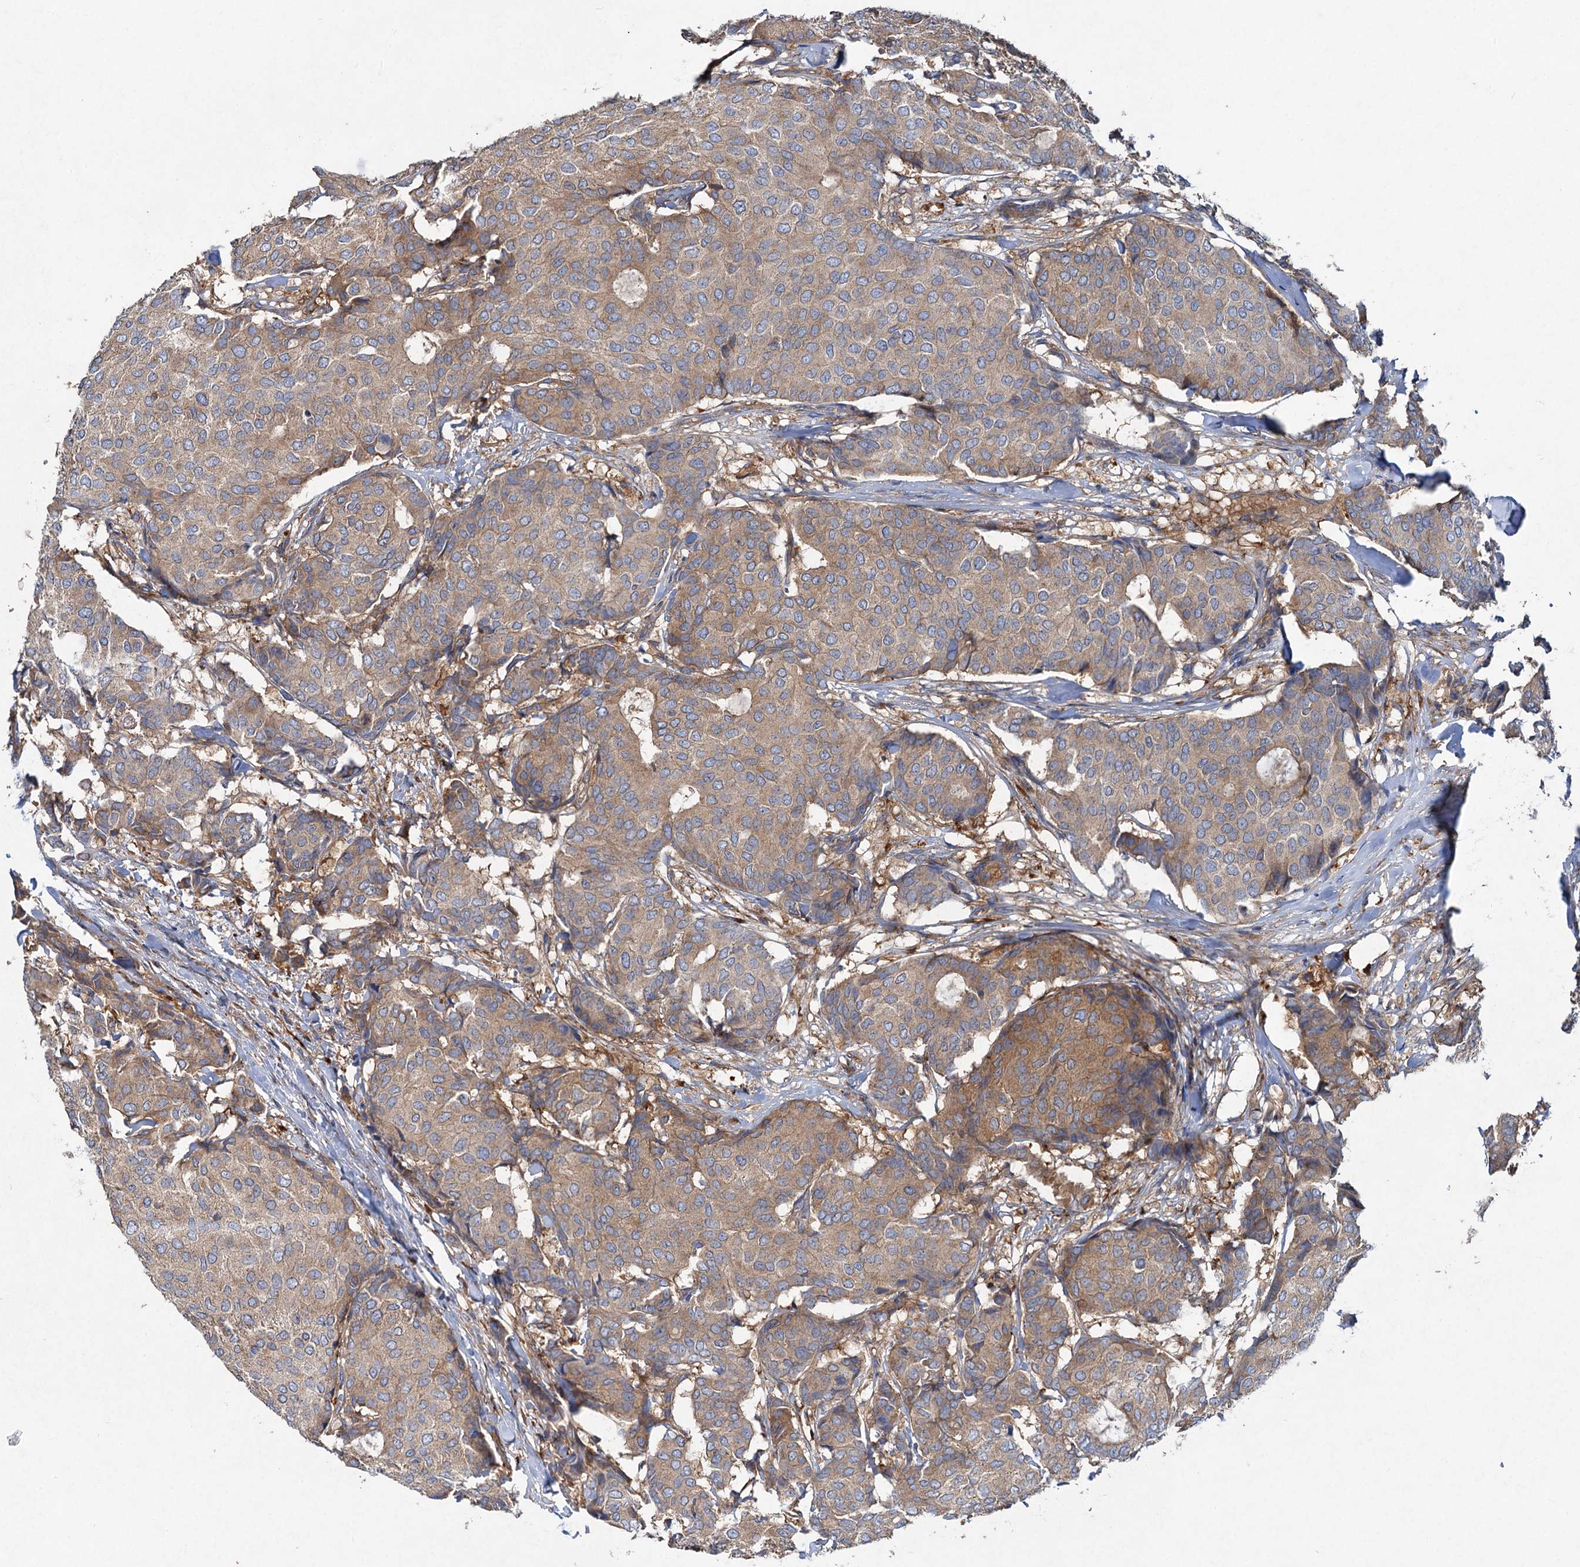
{"staining": {"intensity": "weak", "quantity": ">75%", "location": "cytoplasmic/membranous"}, "tissue": "breast cancer", "cell_type": "Tumor cells", "image_type": "cancer", "snomed": [{"axis": "morphology", "description": "Duct carcinoma"}, {"axis": "topography", "description": "Breast"}], "caption": "This histopathology image shows breast intraductal carcinoma stained with immunohistochemistry to label a protein in brown. The cytoplasmic/membranous of tumor cells show weak positivity for the protein. Nuclei are counter-stained blue.", "gene": "ALKBH7", "patient": {"sex": "female", "age": 75}}